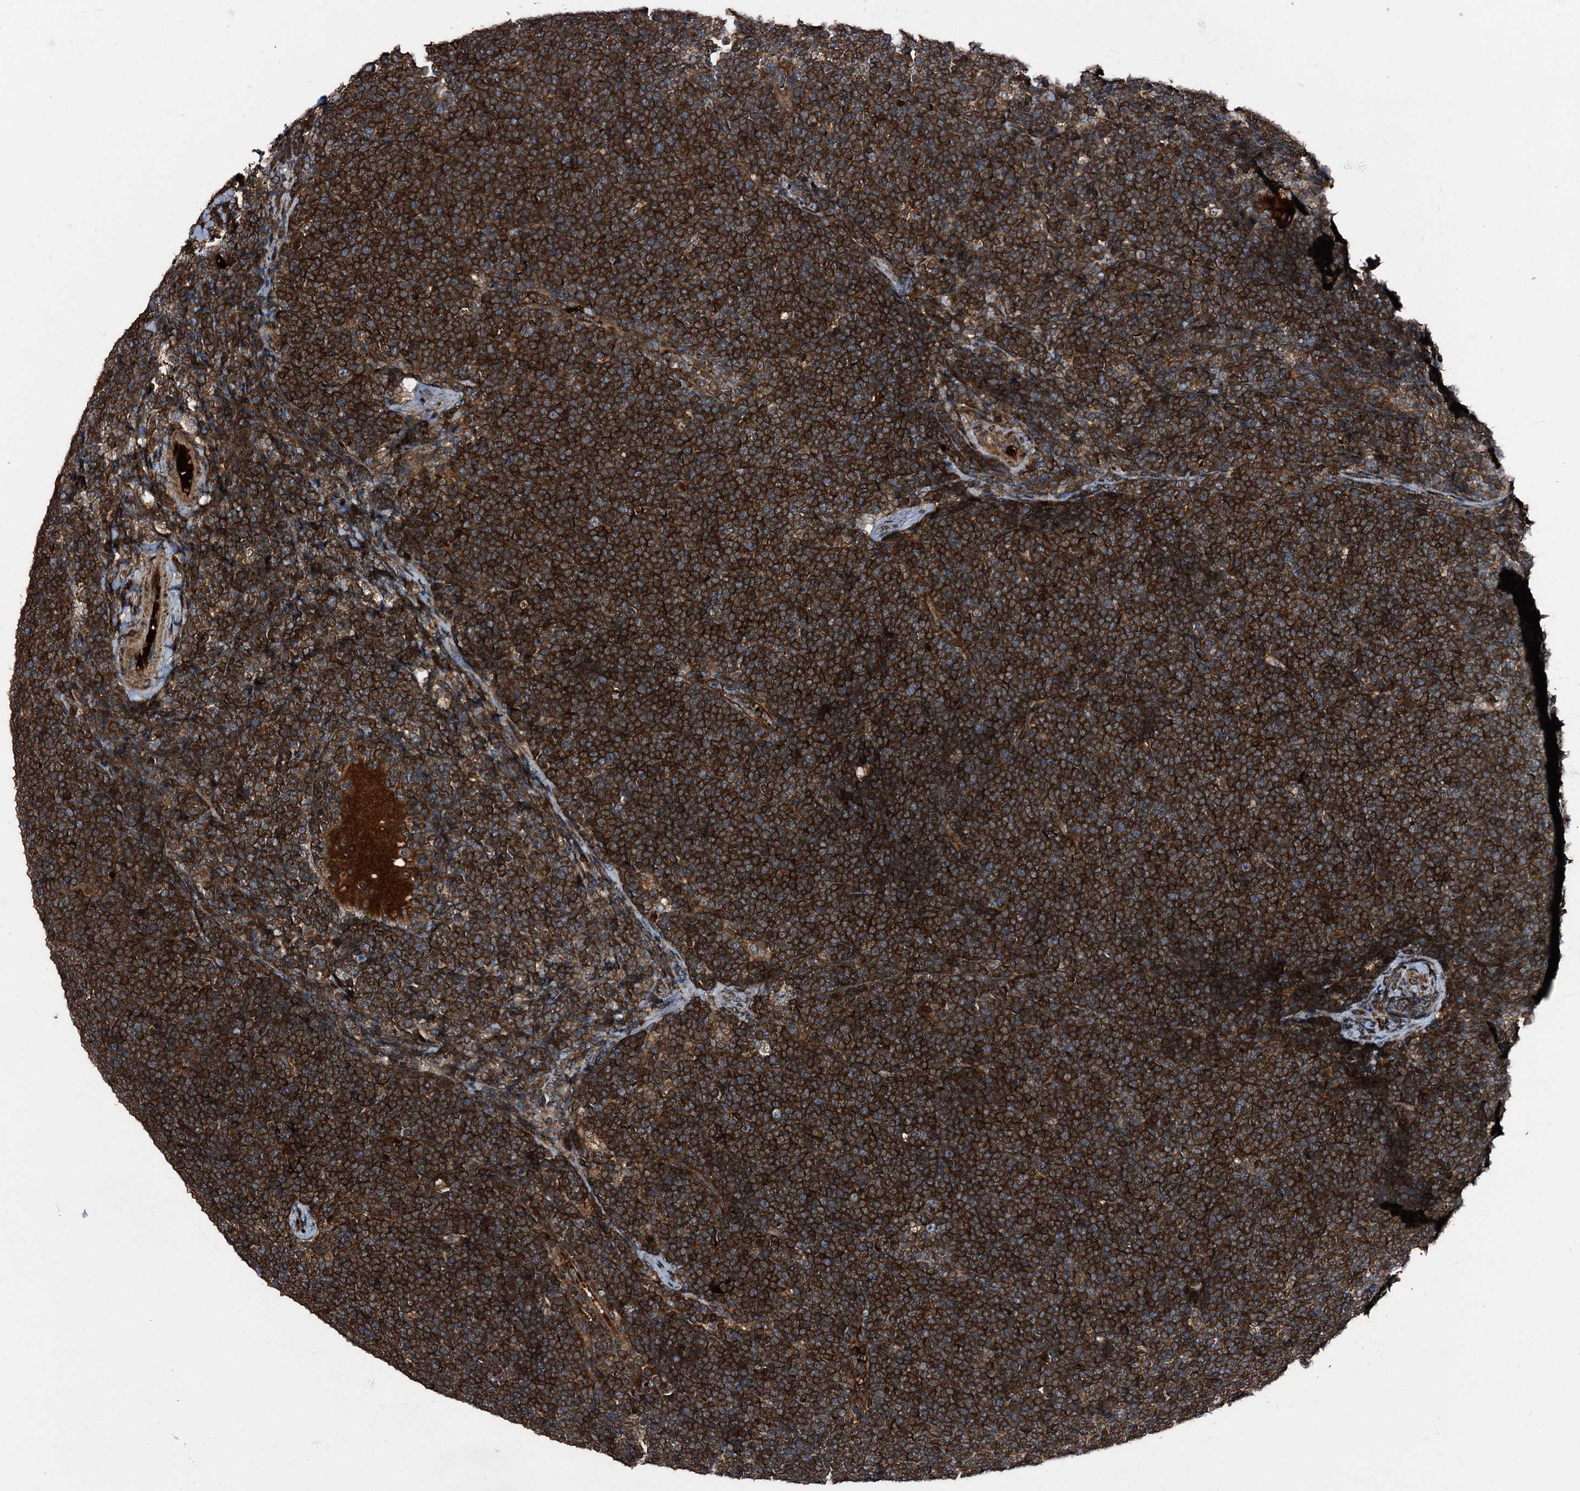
{"staining": {"intensity": "strong", "quantity": ">75%", "location": "cytoplasmic/membranous"}, "tissue": "lymphoma", "cell_type": "Tumor cells", "image_type": "cancer", "snomed": [{"axis": "morphology", "description": "Malignant lymphoma, non-Hodgkin's type, High grade"}, {"axis": "topography", "description": "Lymph node"}], "caption": "DAB (3,3'-diaminobenzidine) immunohistochemical staining of malignant lymphoma, non-Hodgkin's type (high-grade) shows strong cytoplasmic/membranous protein expression in about >75% of tumor cells. The protein of interest is shown in brown color, while the nuclei are stained blue.", "gene": "PEX5", "patient": {"sex": "male", "age": 13}}